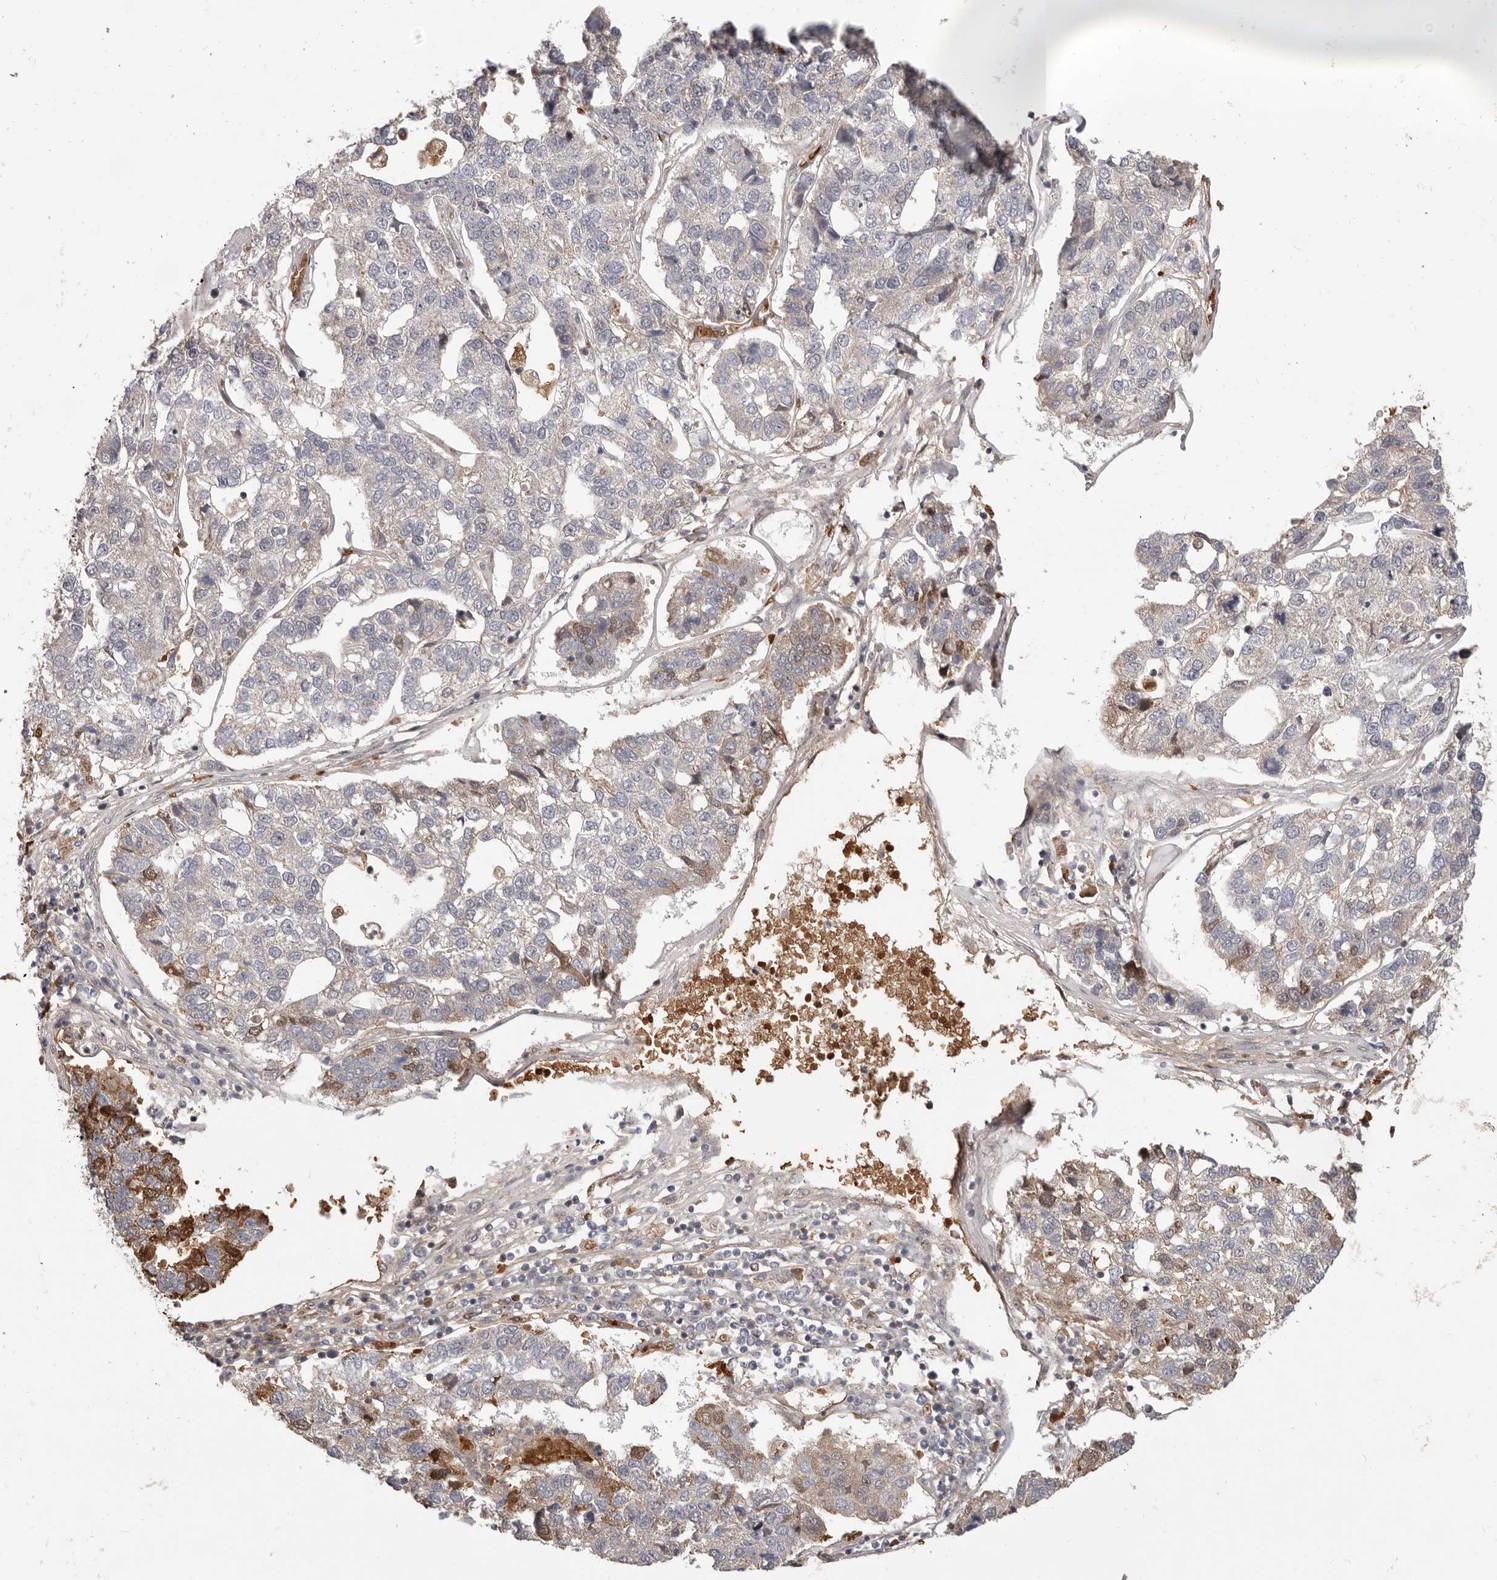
{"staining": {"intensity": "weak", "quantity": "<25%", "location": "nuclear"}, "tissue": "pancreatic cancer", "cell_type": "Tumor cells", "image_type": "cancer", "snomed": [{"axis": "morphology", "description": "Adenocarcinoma, NOS"}, {"axis": "topography", "description": "Pancreas"}], "caption": "The histopathology image exhibits no staining of tumor cells in adenocarcinoma (pancreatic).", "gene": "NCOA3", "patient": {"sex": "female", "age": 61}}